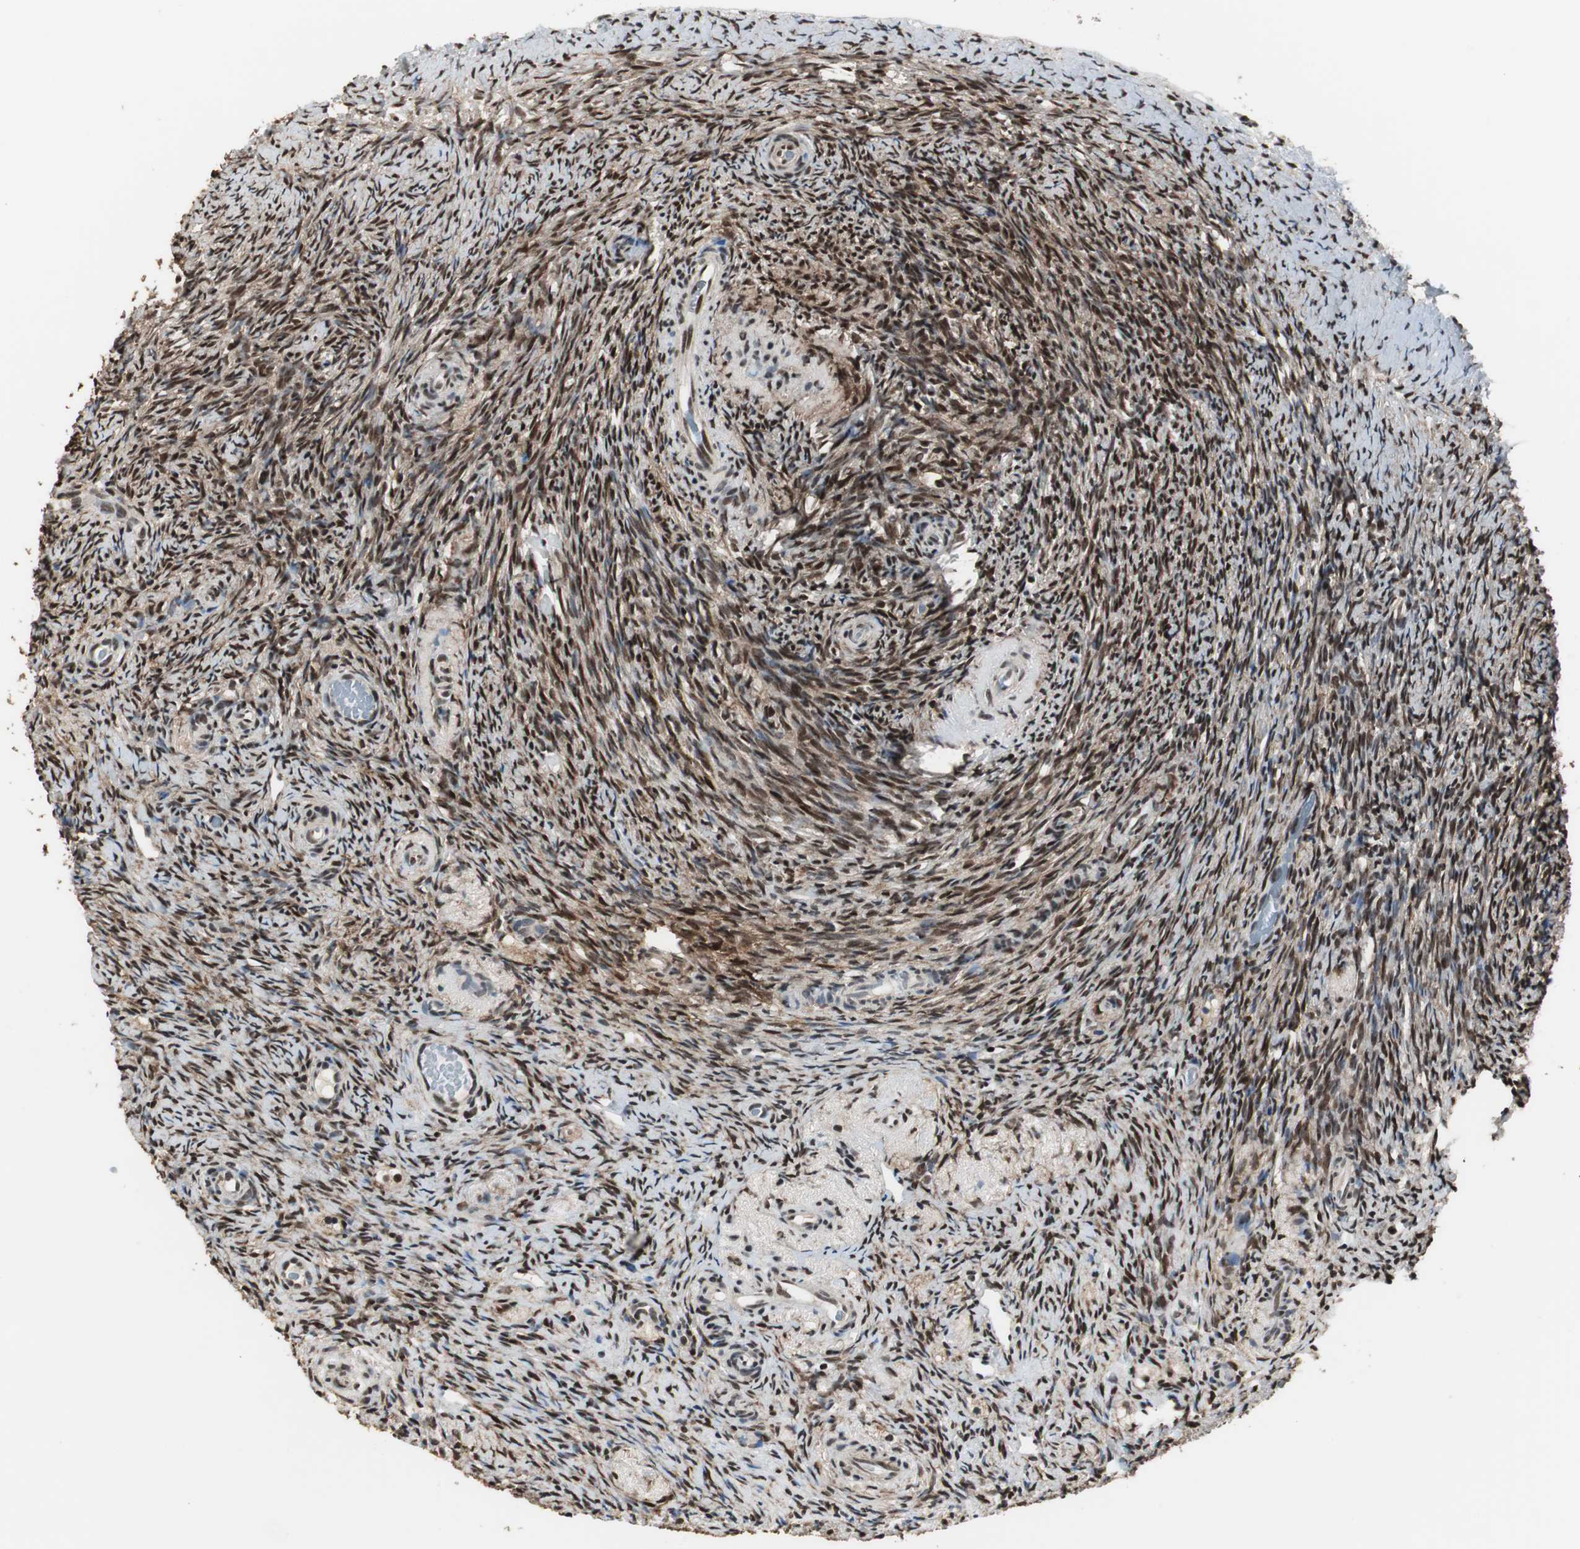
{"staining": {"intensity": "moderate", "quantity": ">75%", "location": "nuclear"}, "tissue": "ovary", "cell_type": "Ovarian stroma cells", "image_type": "normal", "snomed": [{"axis": "morphology", "description": "Normal tissue, NOS"}, {"axis": "topography", "description": "Ovary"}], "caption": "High-power microscopy captured an immunohistochemistry (IHC) histopathology image of normal ovary, revealing moderate nuclear expression in about >75% of ovarian stroma cells.", "gene": "MKX", "patient": {"sex": "female", "age": 60}}